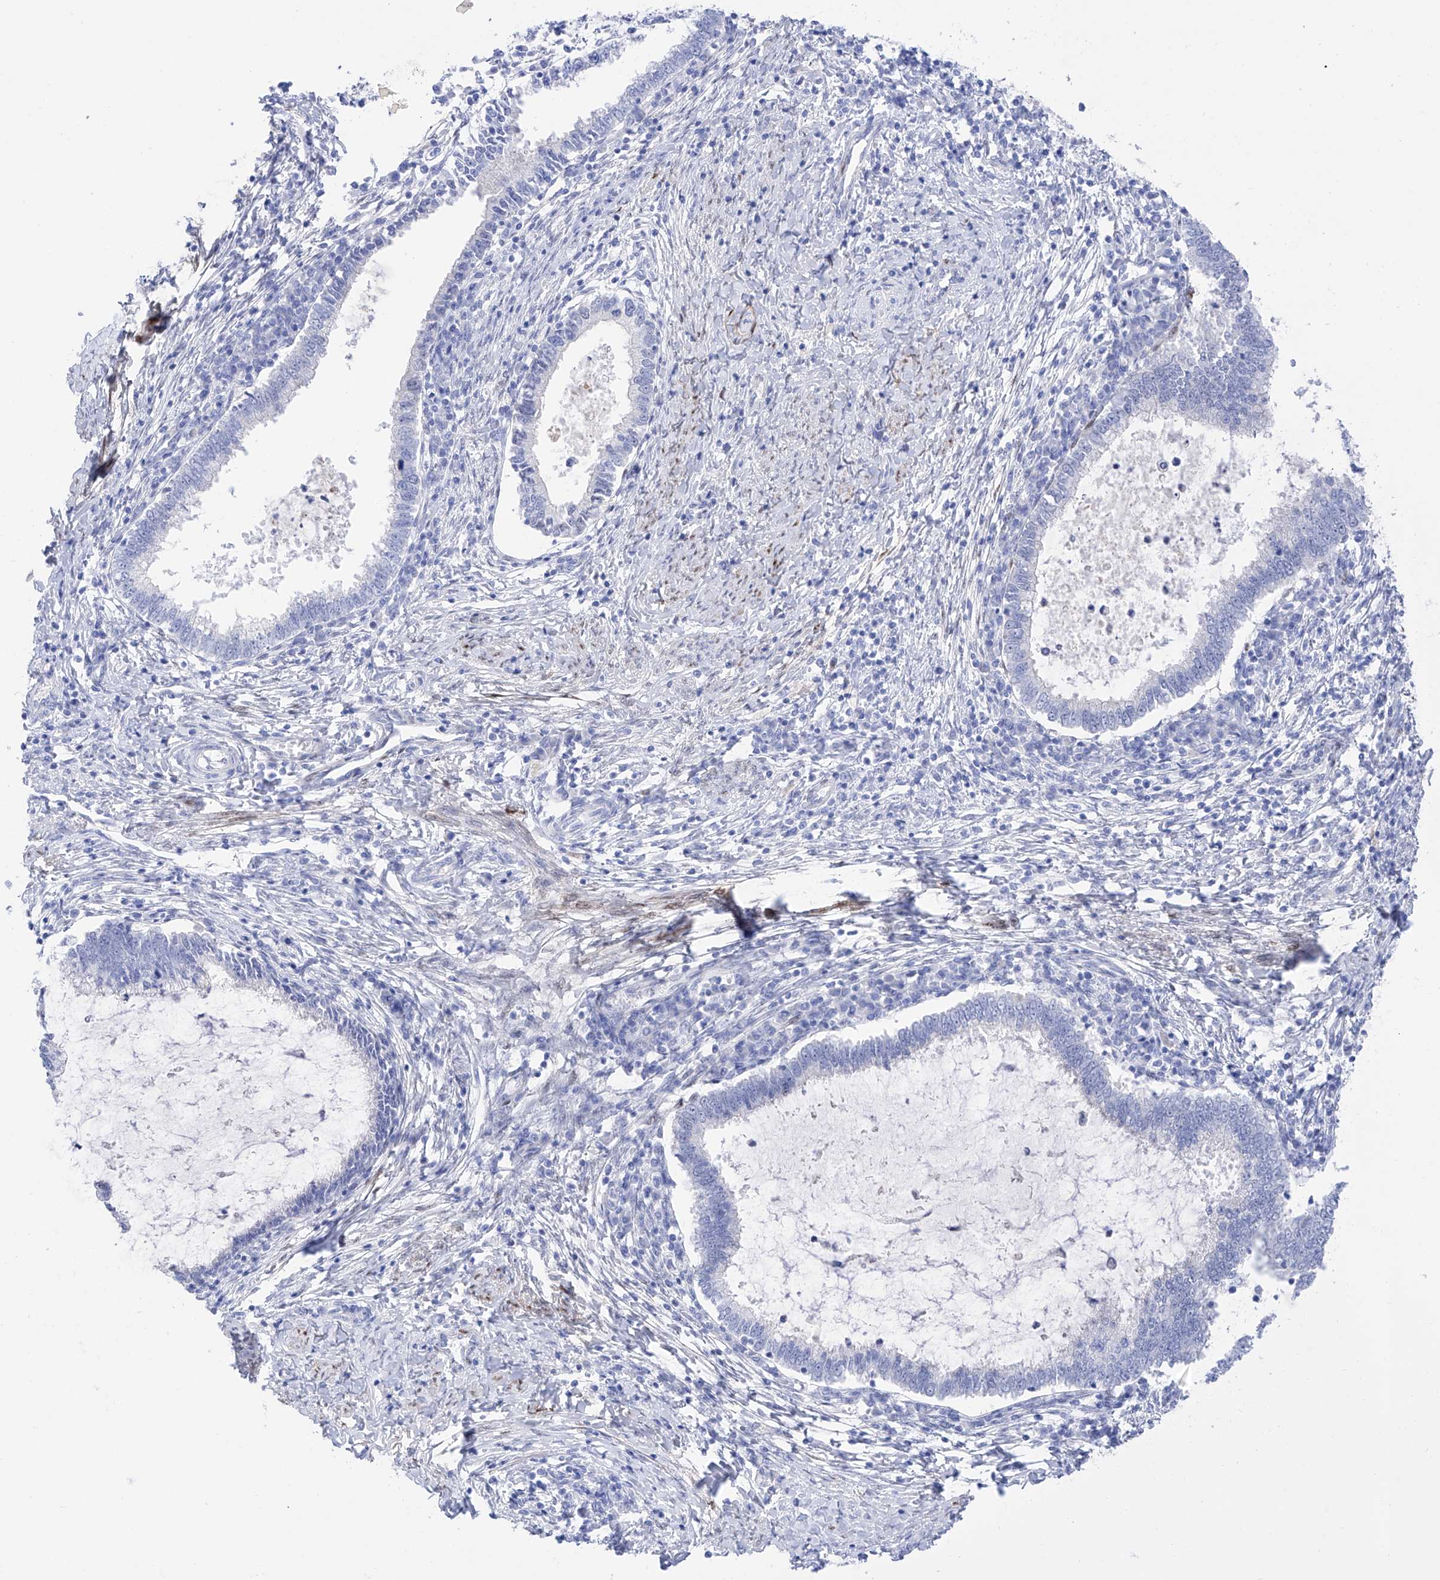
{"staining": {"intensity": "negative", "quantity": "none", "location": "none"}, "tissue": "cervical cancer", "cell_type": "Tumor cells", "image_type": "cancer", "snomed": [{"axis": "morphology", "description": "Adenocarcinoma, NOS"}, {"axis": "topography", "description": "Cervix"}], "caption": "Protein analysis of cervical cancer (adenocarcinoma) reveals no significant expression in tumor cells.", "gene": "TRPC7", "patient": {"sex": "female", "age": 36}}